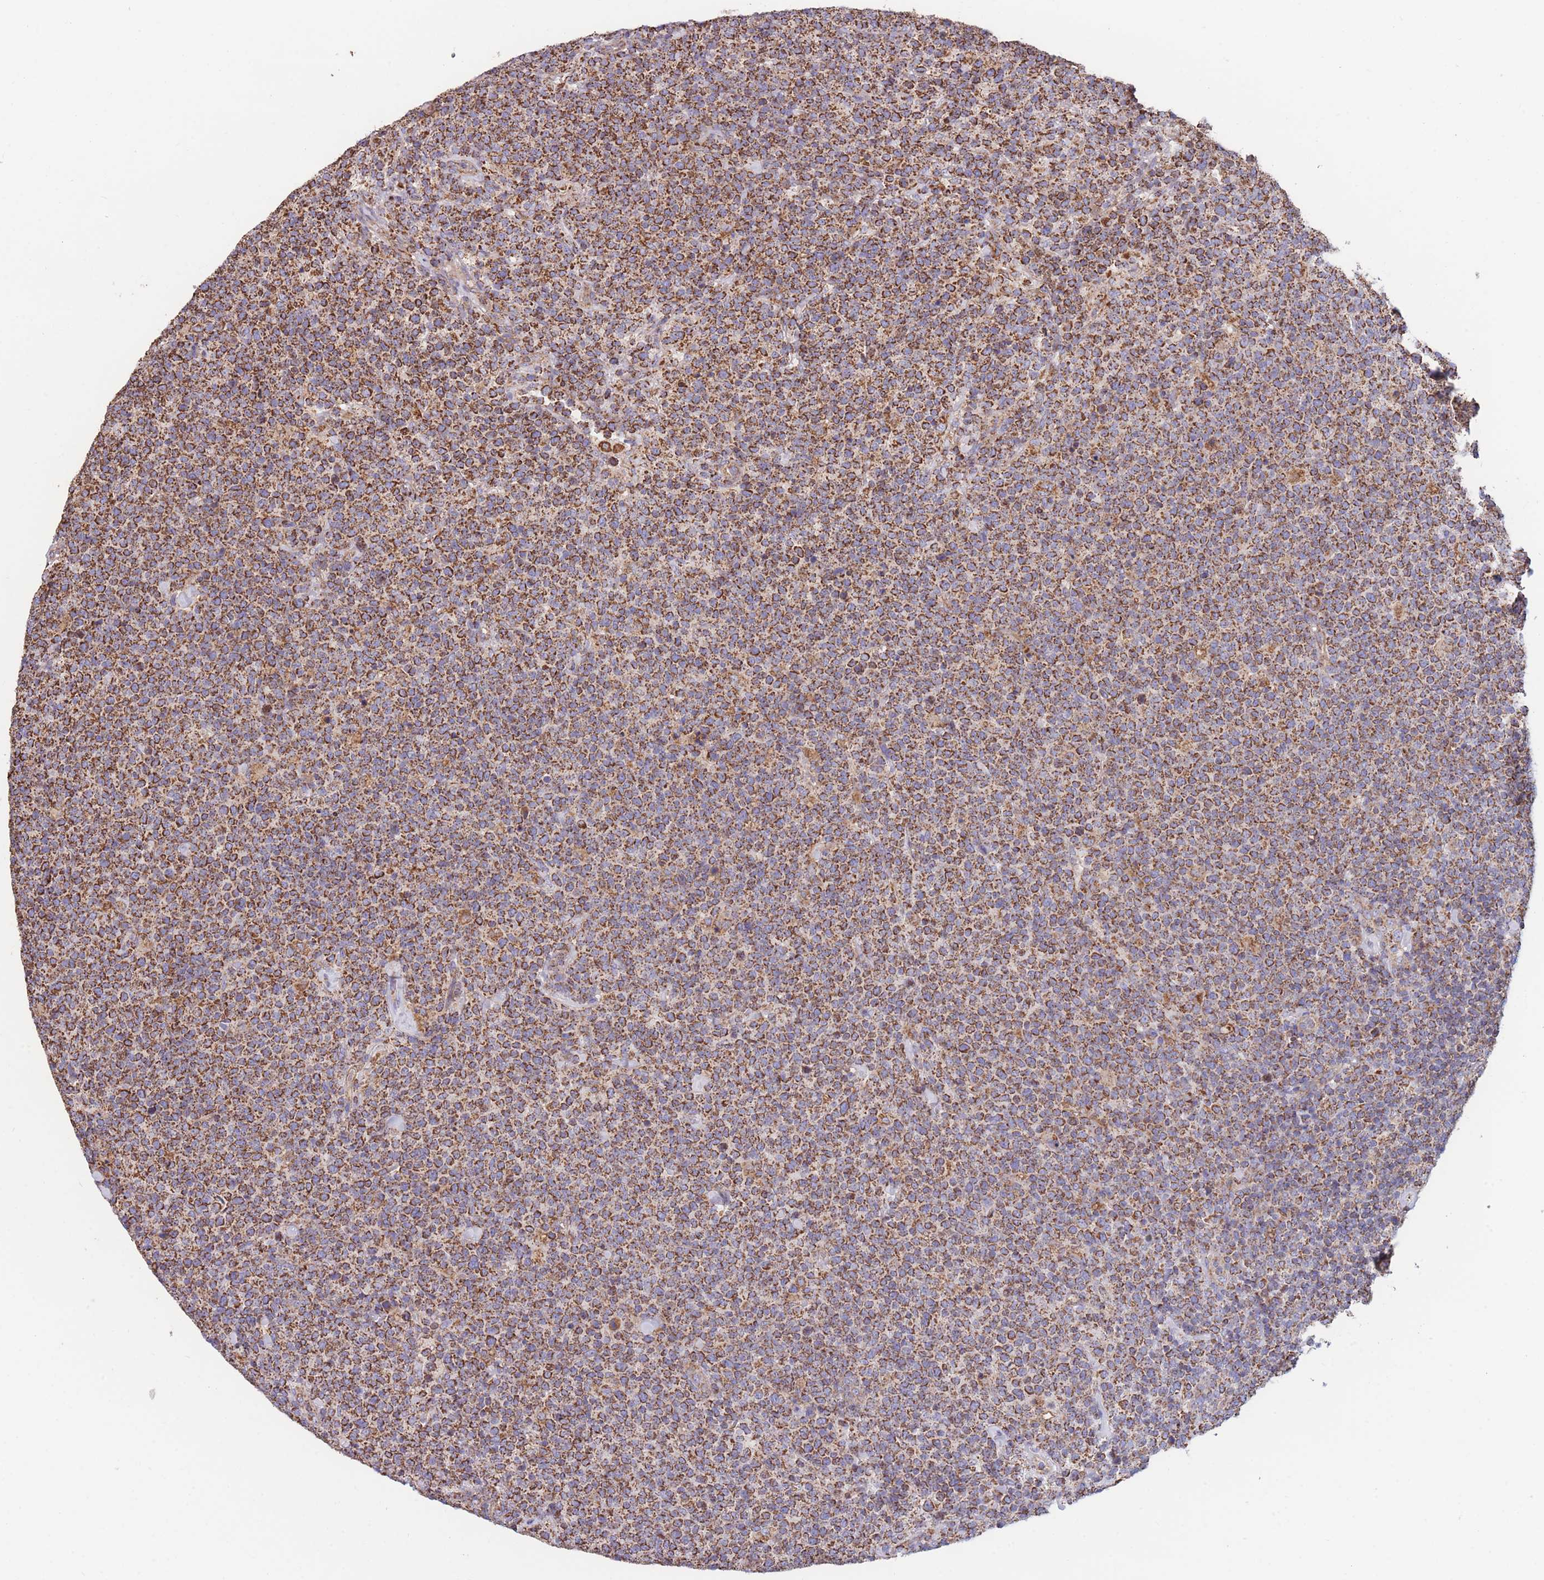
{"staining": {"intensity": "strong", "quantity": ">75%", "location": "cytoplasmic/membranous"}, "tissue": "lymphoma", "cell_type": "Tumor cells", "image_type": "cancer", "snomed": [{"axis": "morphology", "description": "Malignant lymphoma, non-Hodgkin's type, High grade"}, {"axis": "topography", "description": "Lymph node"}], "caption": "The micrograph exhibits a brown stain indicating the presence of a protein in the cytoplasmic/membranous of tumor cells in high-grade malignant lymphoma, non-Hodgkin's type. Nuclei are stained in blue.", "gene": "FKBP8", "patient": {"sex": "male", "age": 61}}